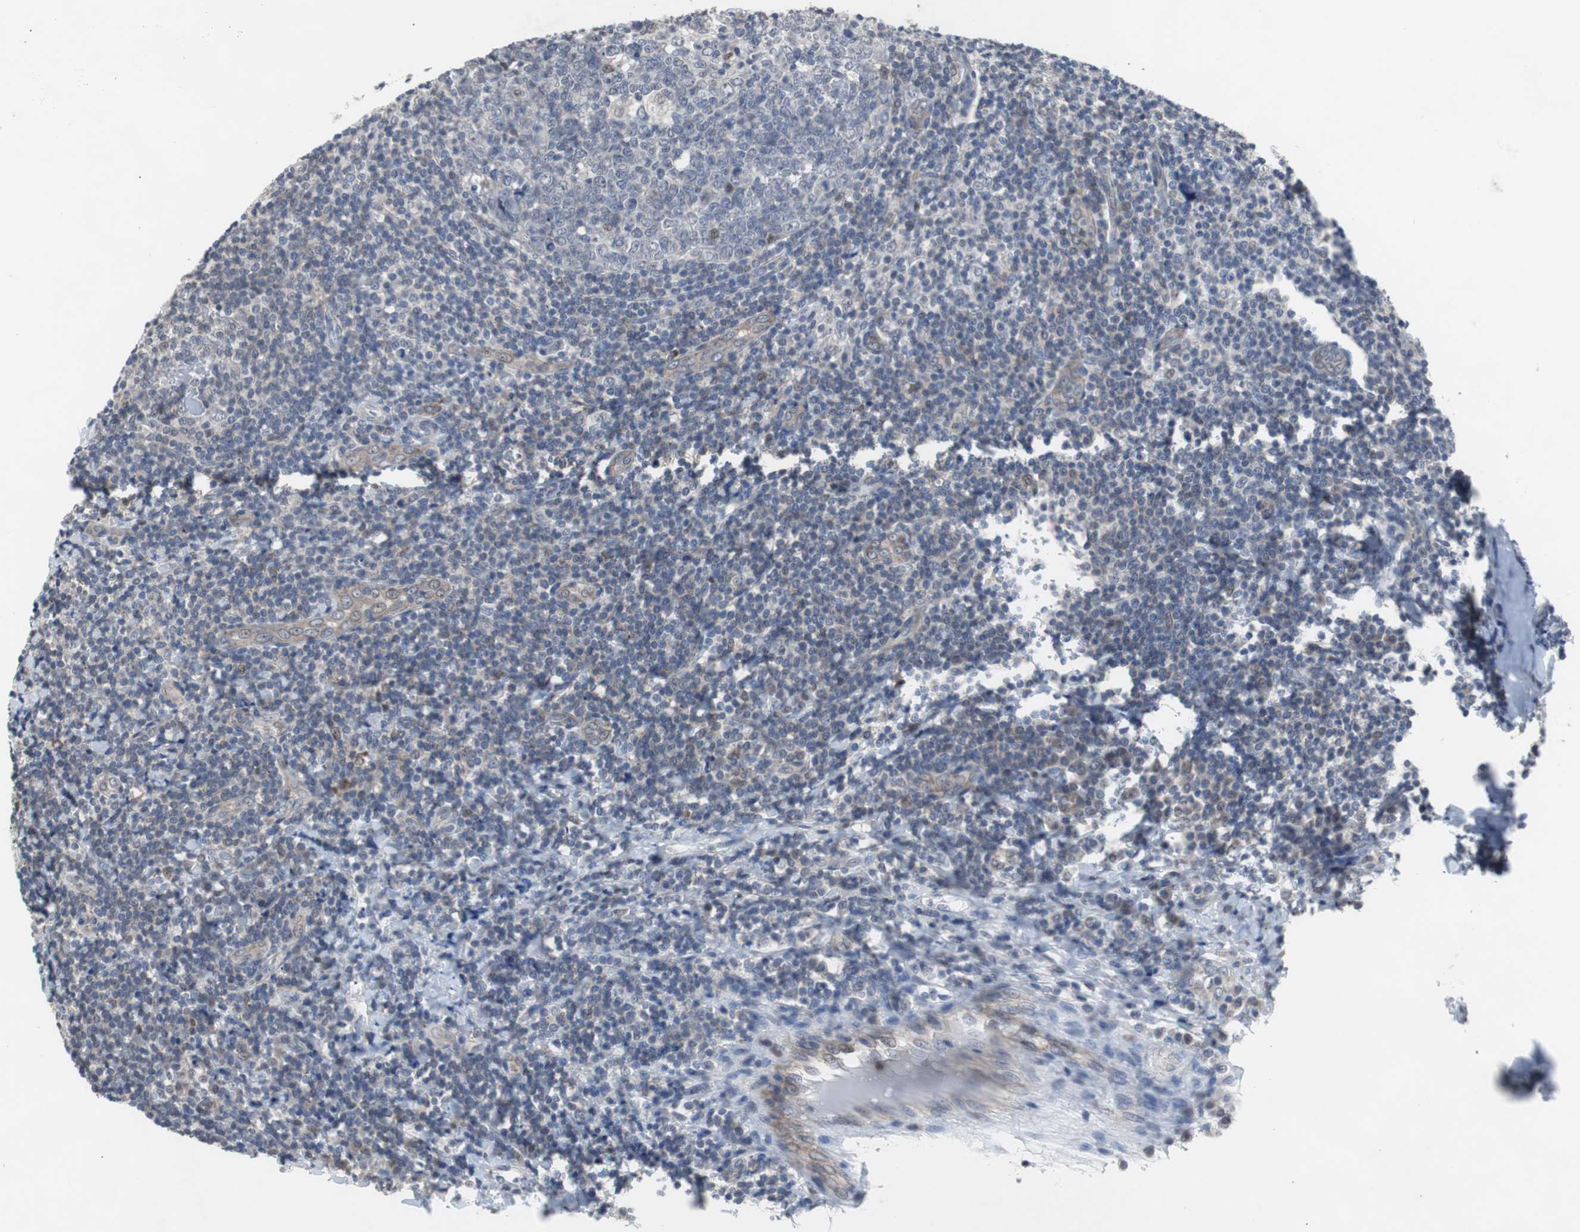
{"staining": {"intensity": "negative", "quantity": "none", "location": "none"}, "tissue": "tonsil", "cell_type": "Germinal center cells", "image_type": "normal", "snomed": [{"axis": "morphology", "description": "Normal tissue, NOS"}, {"axis": "topography", "description": "Tonsil"}], "caption": "This is an immunohistochemistry (IHC) histopathology image of benign human tonsil. There is no staining in germinal center cells.", "gene": "RBM47", "patient": {"sex": "male", "age": 31}}